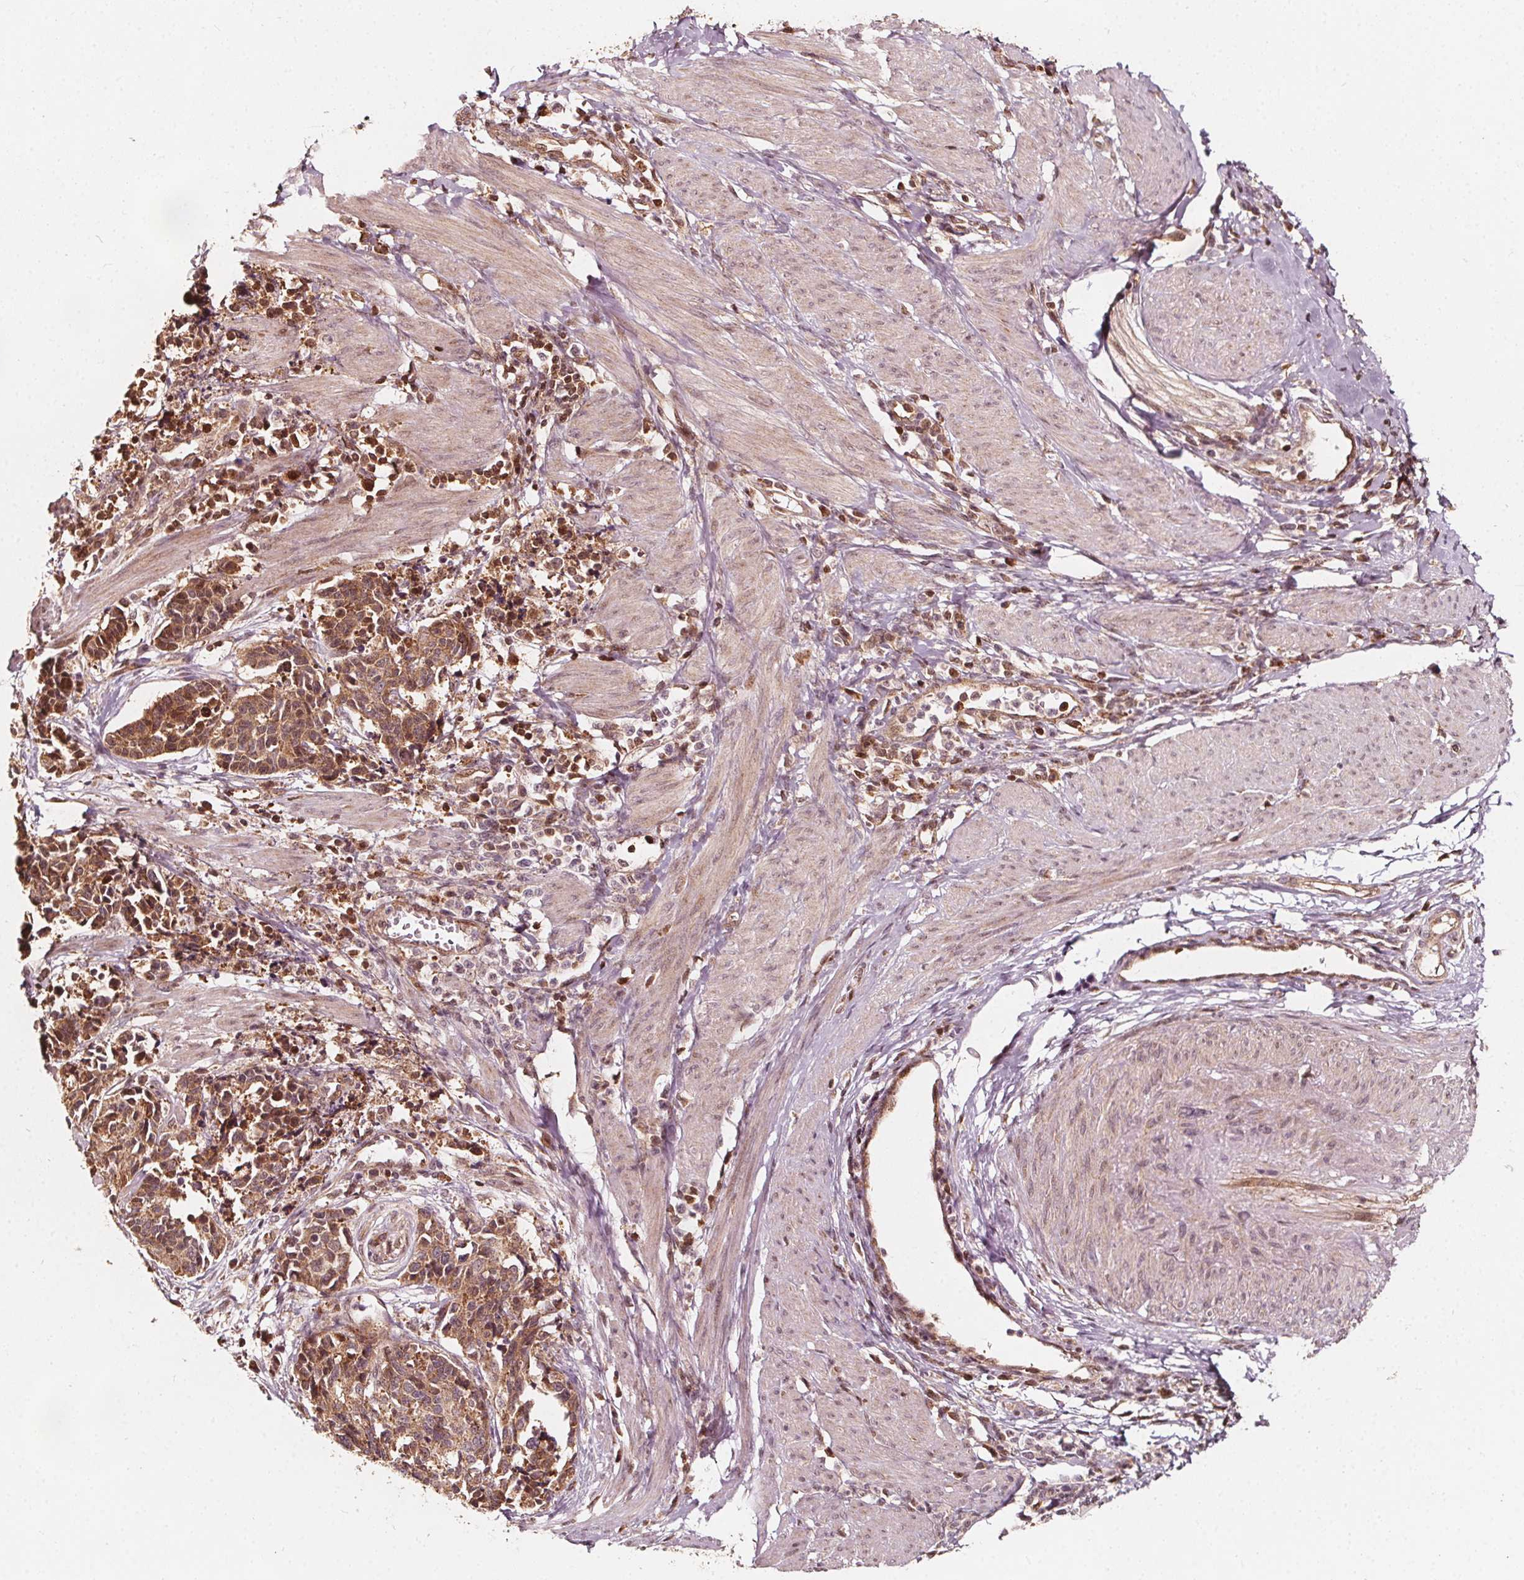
{"staining": {"intensity": "moderate", "quantity": ">75%", "location": "cytoplasmic/membranous"}, "tissue": "cervical cancer", "cell_type": "Tumor cells", "image_type": "cancer", "snomed": [{"axis": "morphology", "description": "Squamous cell carcinoma, NOS"}, {"axis": "topography", "description": "Cervix"}], "caption": "A brown stain highlights moderate cytoplasmic/membranous positivity of a protein in human cervical cancer (squamous cell carcinoma) tumor cells. The protein is stained brown, and the nuclei are stained in blue (DAB IHC with brightfield microscopy, high magnification).", "gene": "AIP", "patient": {"sex": "female", "age": 35}}